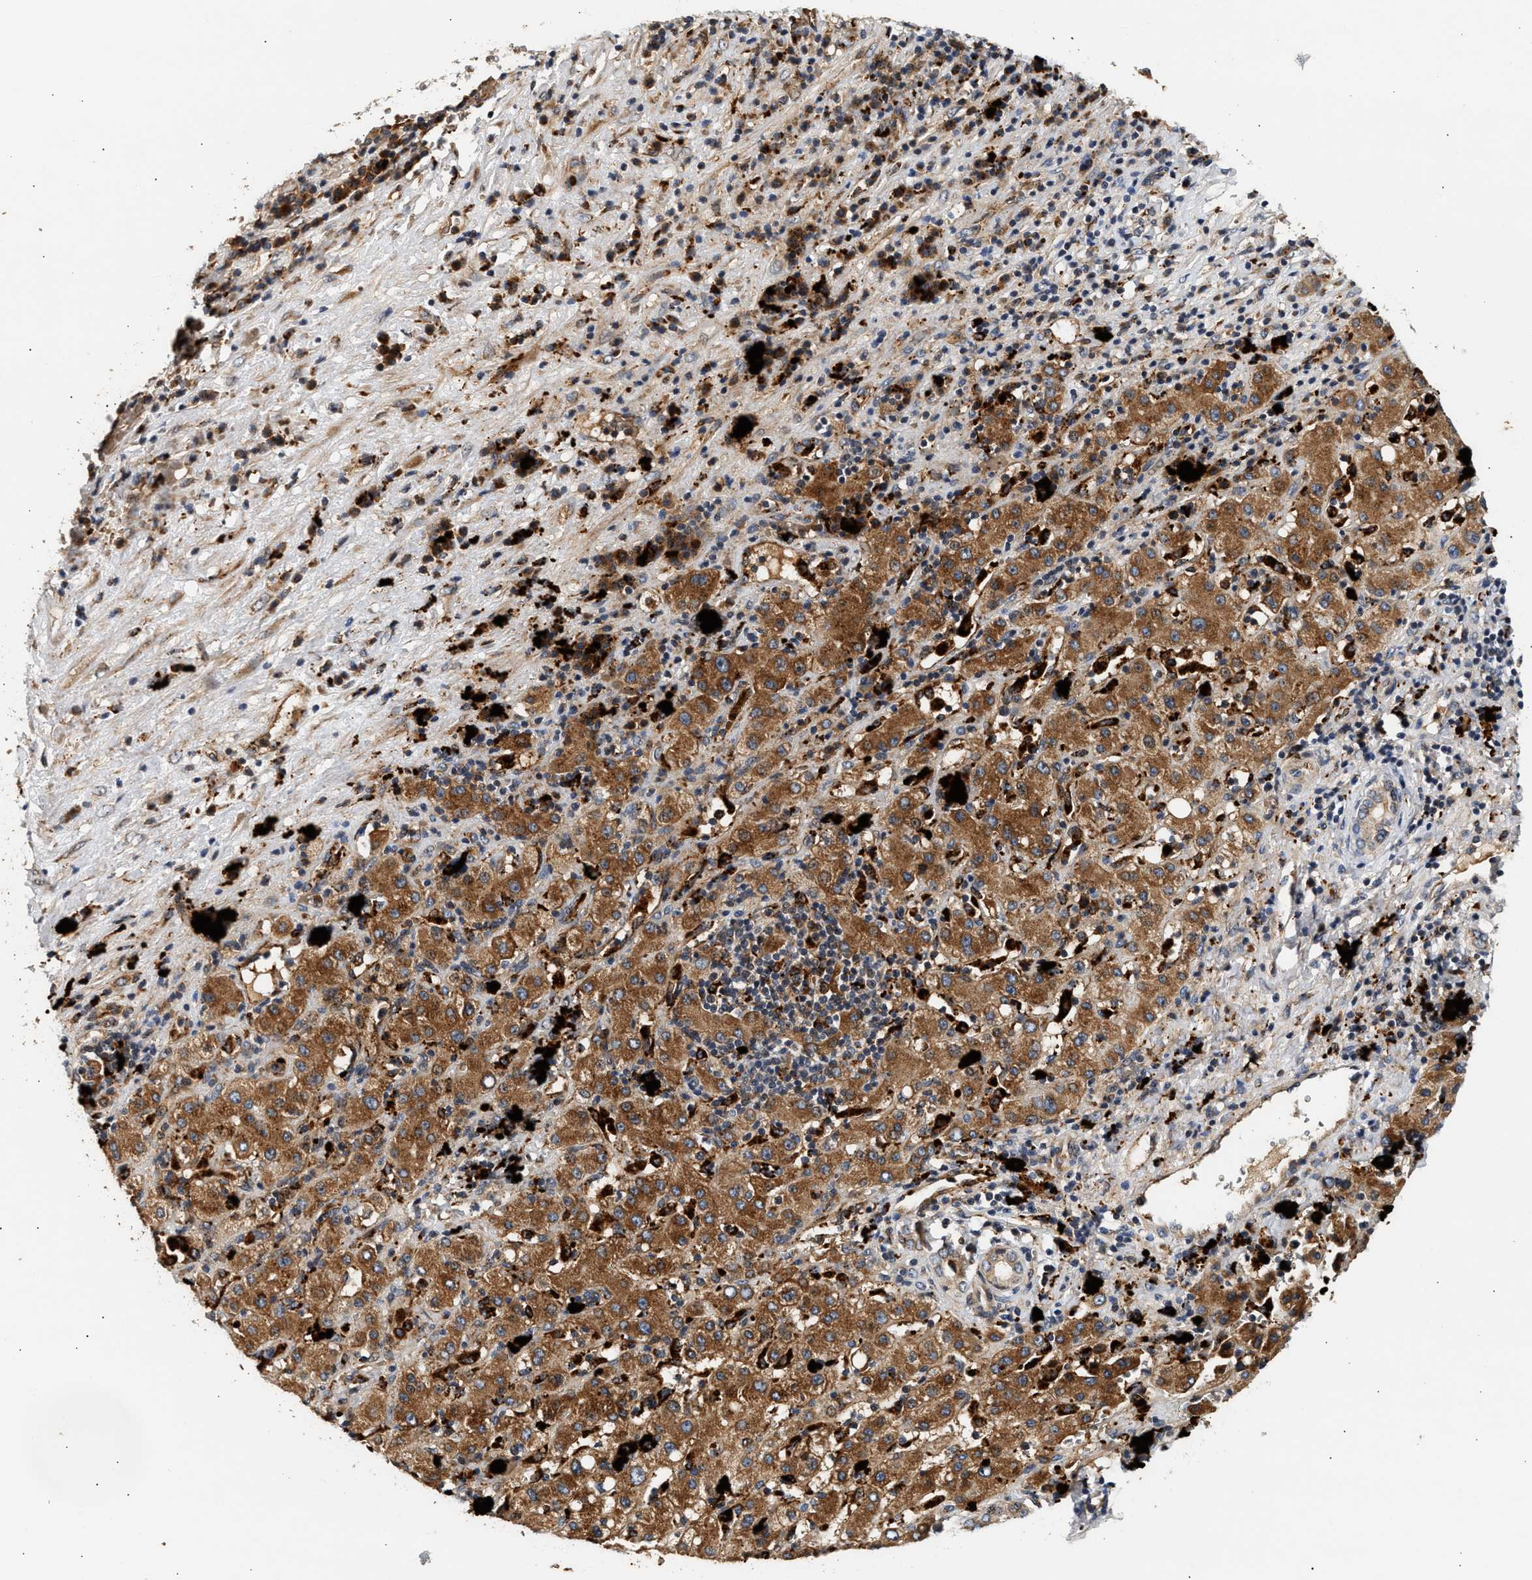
{"staining": {"intensity": "moderate", "quantity": ">75%", "location": "cytoplasmic/membranous"}, "tissue": "liver cancer", "cell_type": "Tumor cells", "image_type": "cancer", "snomed": [{"axis": "morphology", "description": "Carcinoma, Hepatocellular, NOS"}, {"axis": "topography", "description": "Liver"}], "caption": "High-power microscopy captured an immunohistochemistry image of hepatocellular carcinoma (liver), revealing moderate cytoplasmic/membranous positivity in approximately >75% of tumor cells.", "gene": "PLD3", "patient": {"sex": "female", "age": 58}}